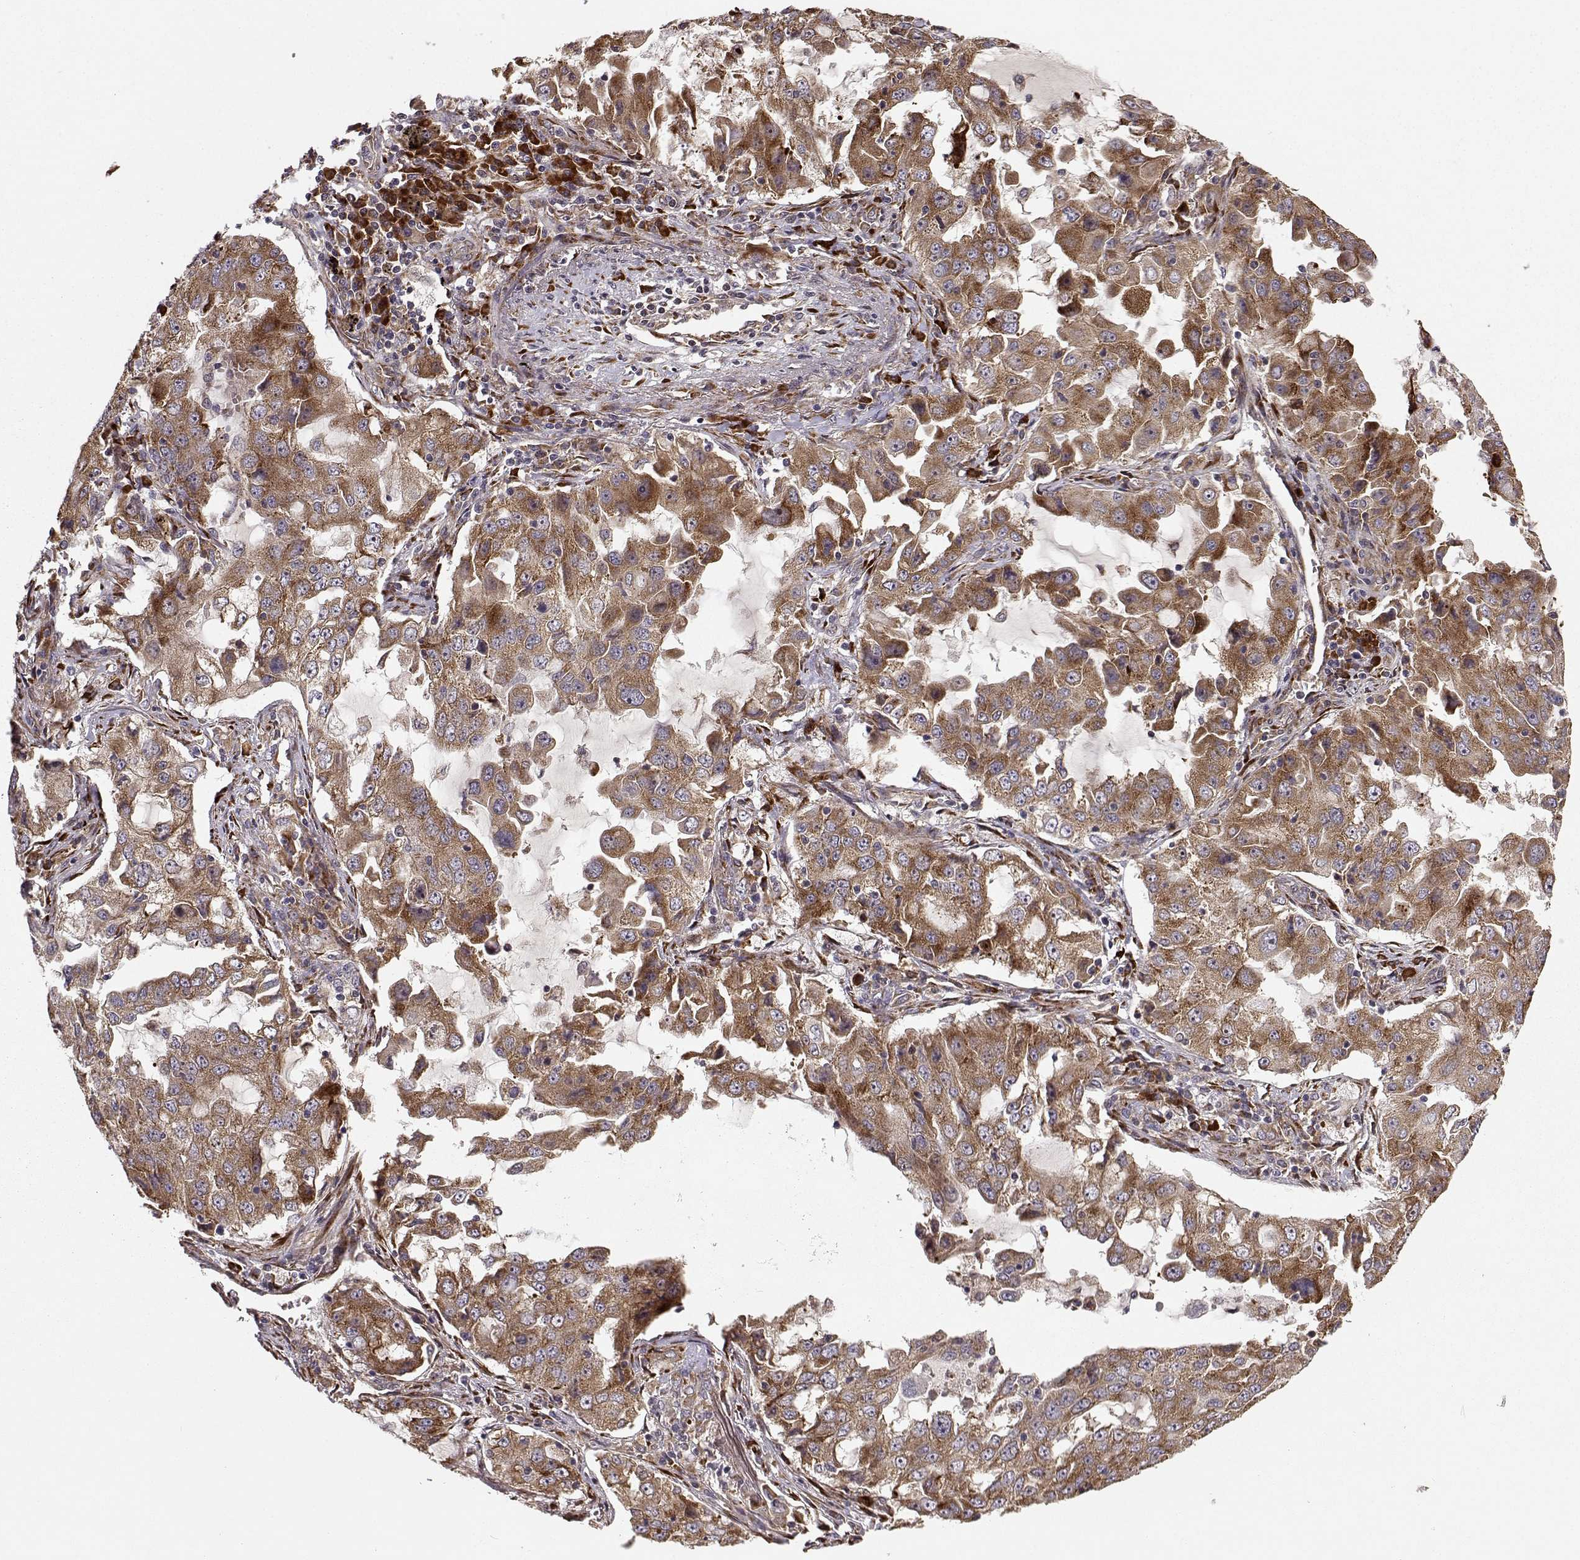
{"staining": {"intensity": "strong", "quantity": ">75%", "location": "cytoplasmic/membranous"}, "tissue": "lung cancer", "cell_type": "Tumor cells", "image_type": "cancer", "snomed": [{"axis": "morphology", "description": "Adenocarcinoma, NOS"}, {"axis": "topography", "description": "Lung"}], "caption": "Adenocarcinoma (lung) stained with a brown dye reveals strong cytoplasmic/membranous positive expression in about >75% of tumor cells.", "gene": "RPL31", "patient": {"sex": "female", "age": 61}}